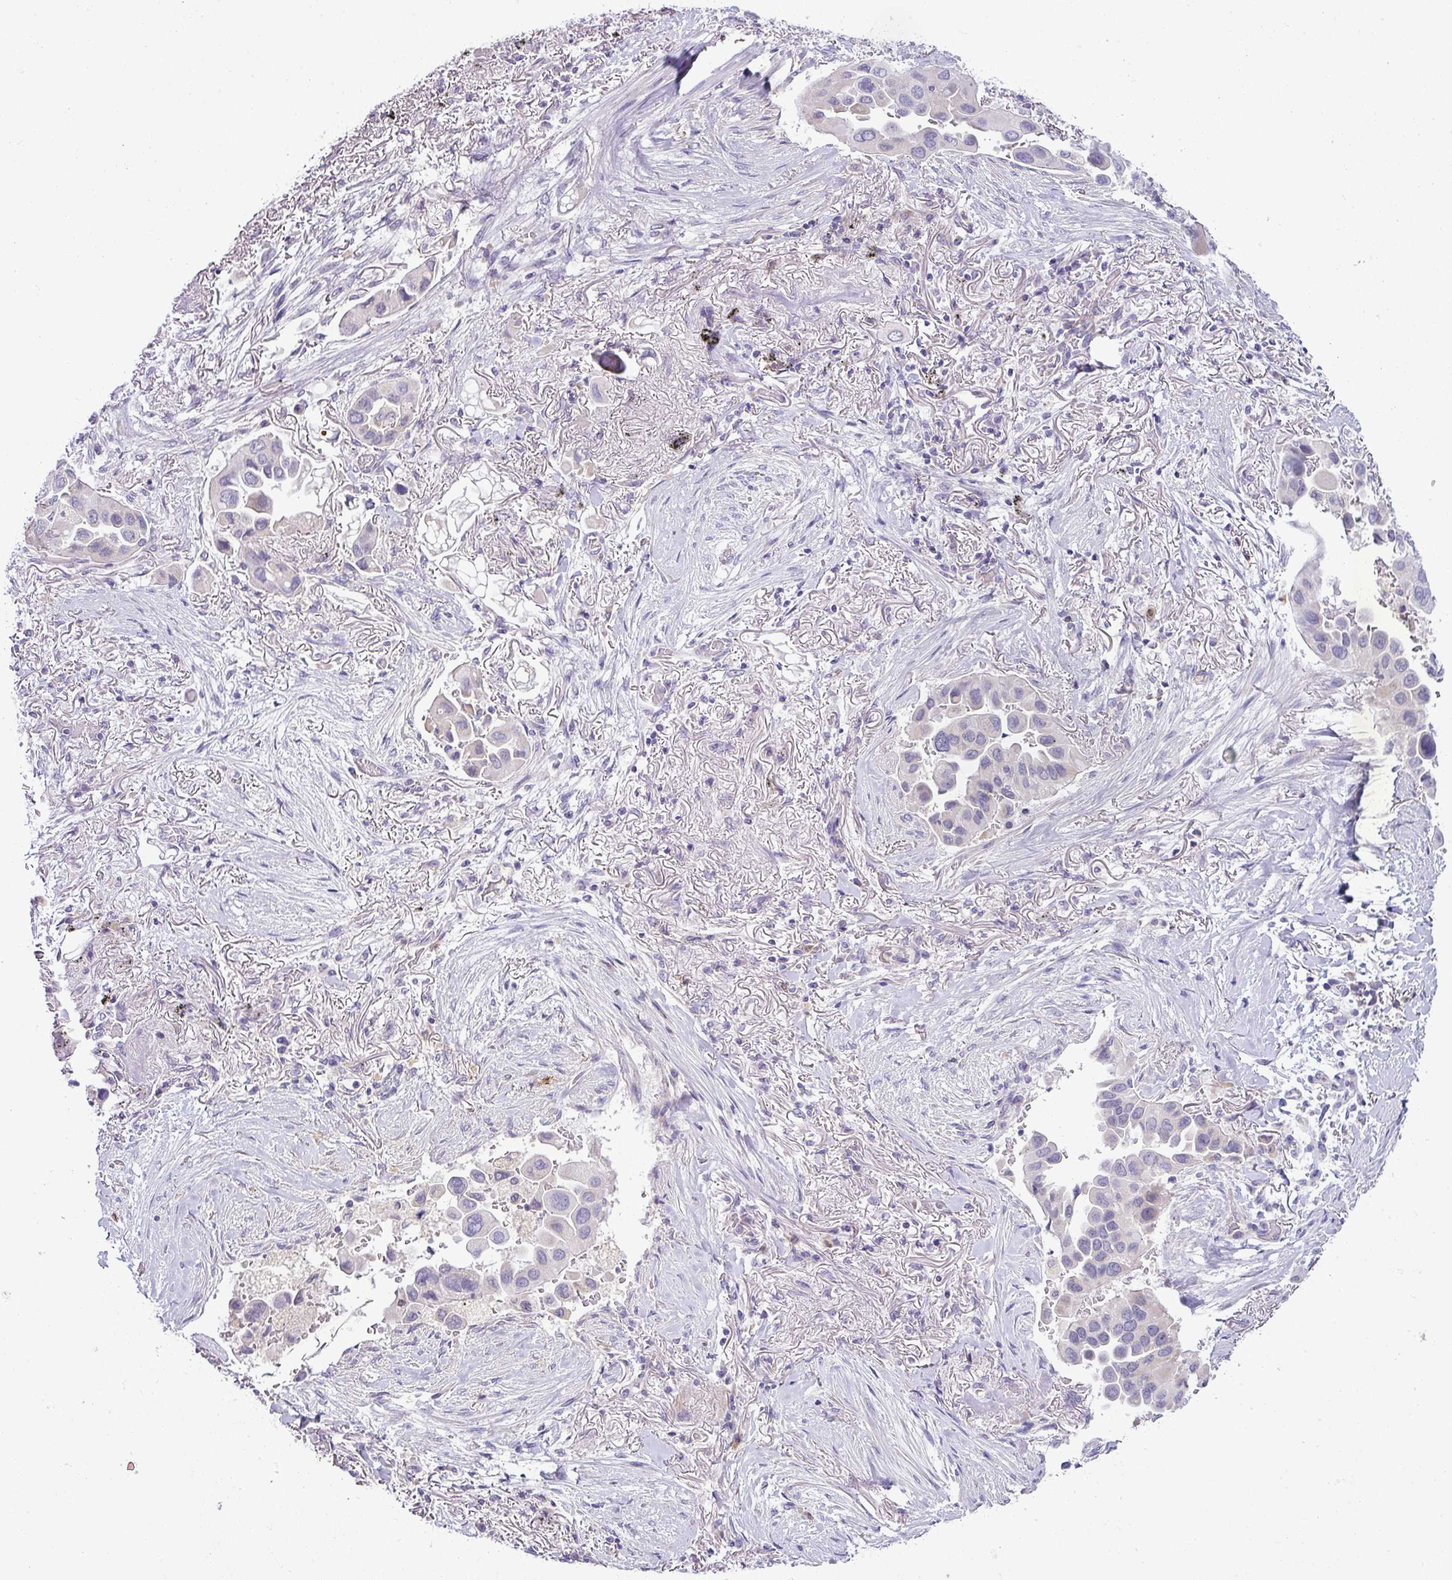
{"staining": {"intensity": "negative", "quantity": "none", "location": "none"}, "tissue": "lung cancer", "cell_type": "Tumor cells", "image_type": "cancer", "snomed": [{"axis": "morphology", "description": "Adenocarcinoma, NOS"}, {"axis": "topography", "description": "Lung"}], "caption": "High power microscopy photomicrograph of an immunohistochemistry photomicrograph of adenocarcinoma (lung), revealing no significant positivity in tumor cells.", "gene": "HBEGF", "patient": {"sex": "female", "age": 76}}